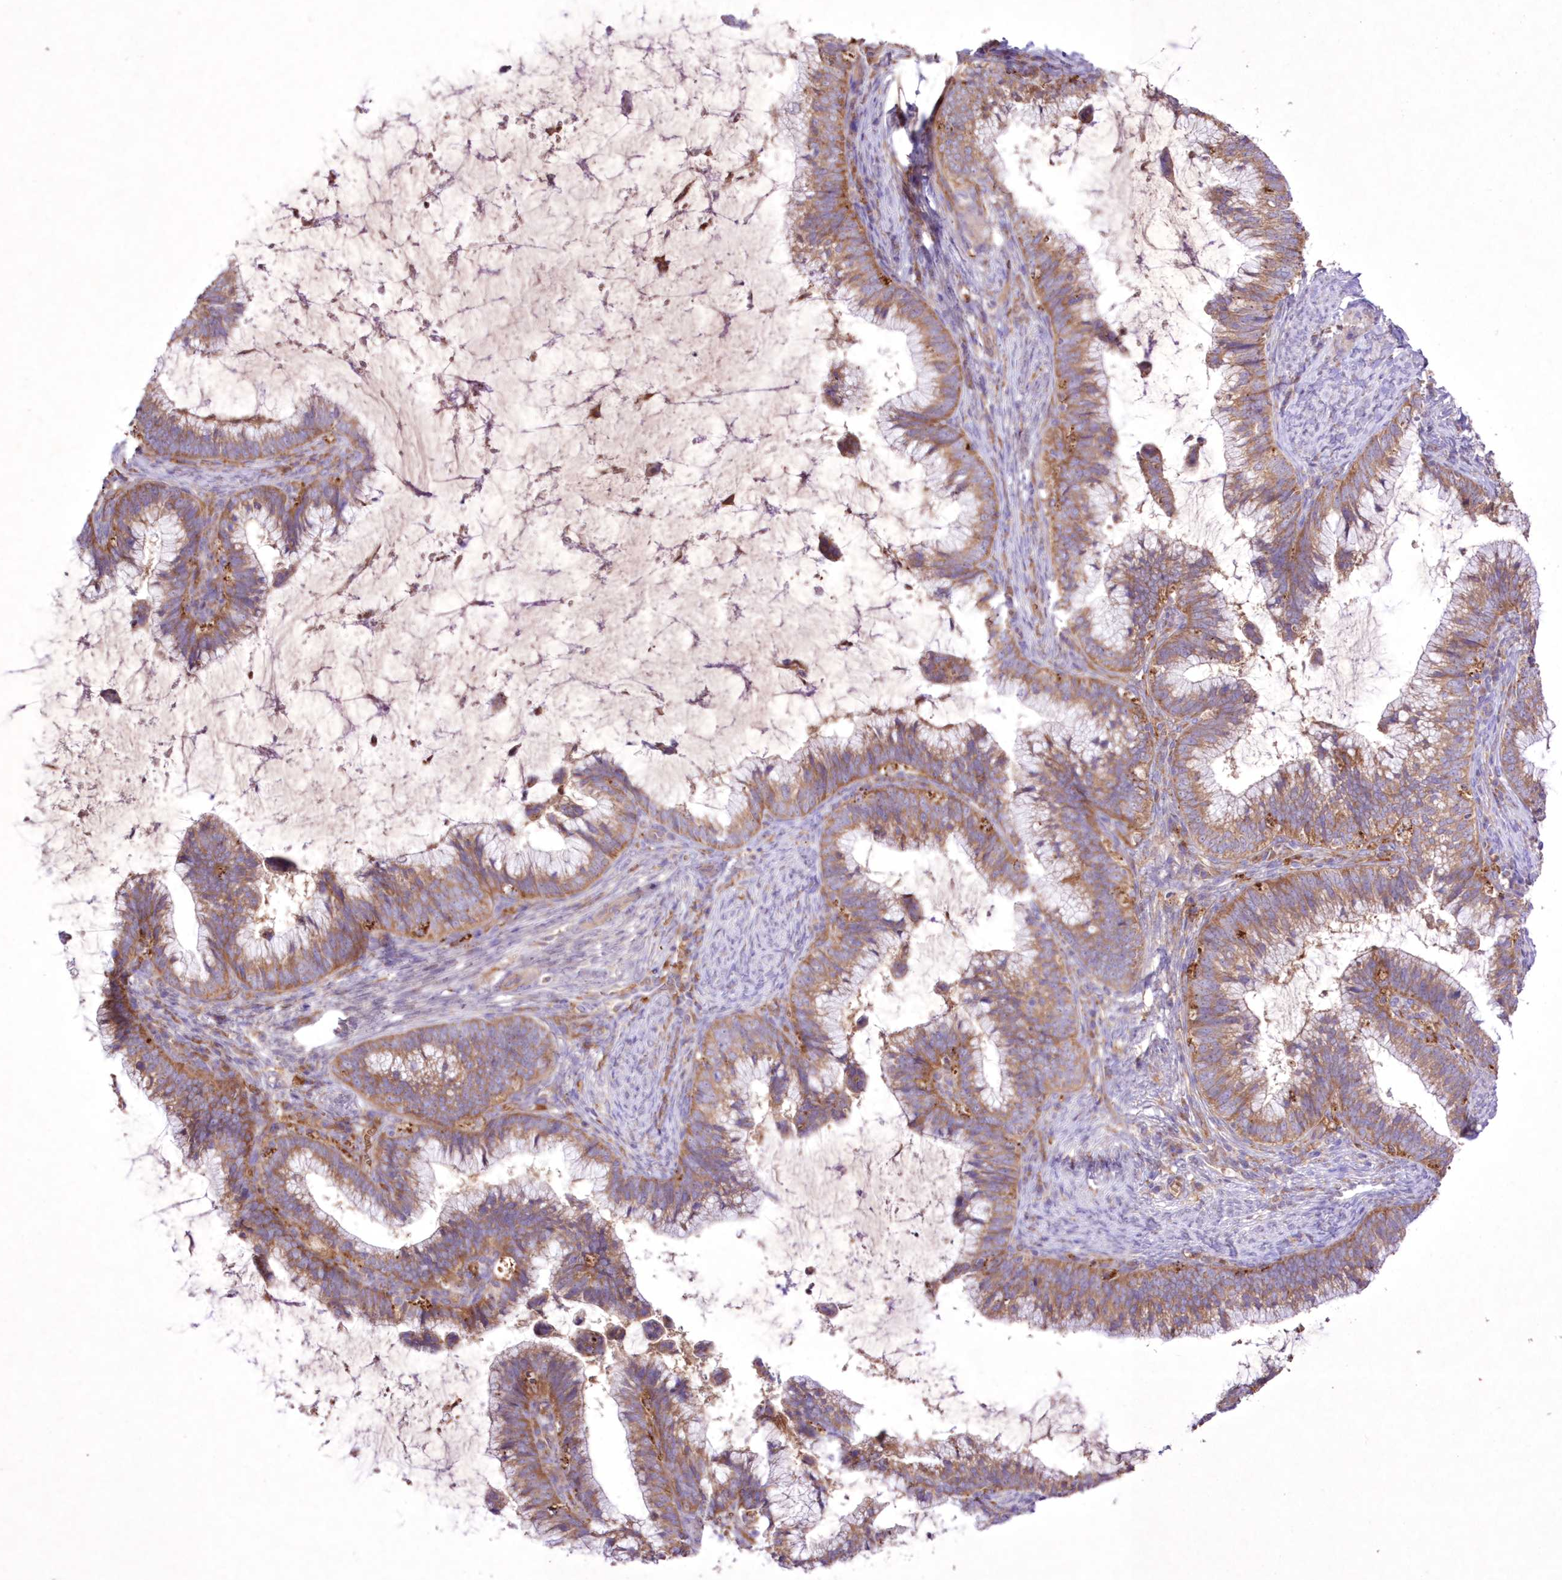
{"staining": {"intensity": "moderate", "quantity": ">75%", "location": "cytoplasmic/membranous"}, "tissue": "cervical cancer", "cell_type": "Tumor cells", "image_type": "cancer", "snomed": [{"axis": "morphology", "description": "Adenocarcinoma, NOS"}, {"axis": "topography", "description": "Cervix"}], "caption": "Tumor cells show medium levels of moderate cytoplasmic/membranous staining in about >75% of cells in human adenocarcinoma (cervical). (DAB IHC with brightfield microscopy, high magnification).", "gene": "FCHO2", "patient": {"sex": "female", "age": 36}}